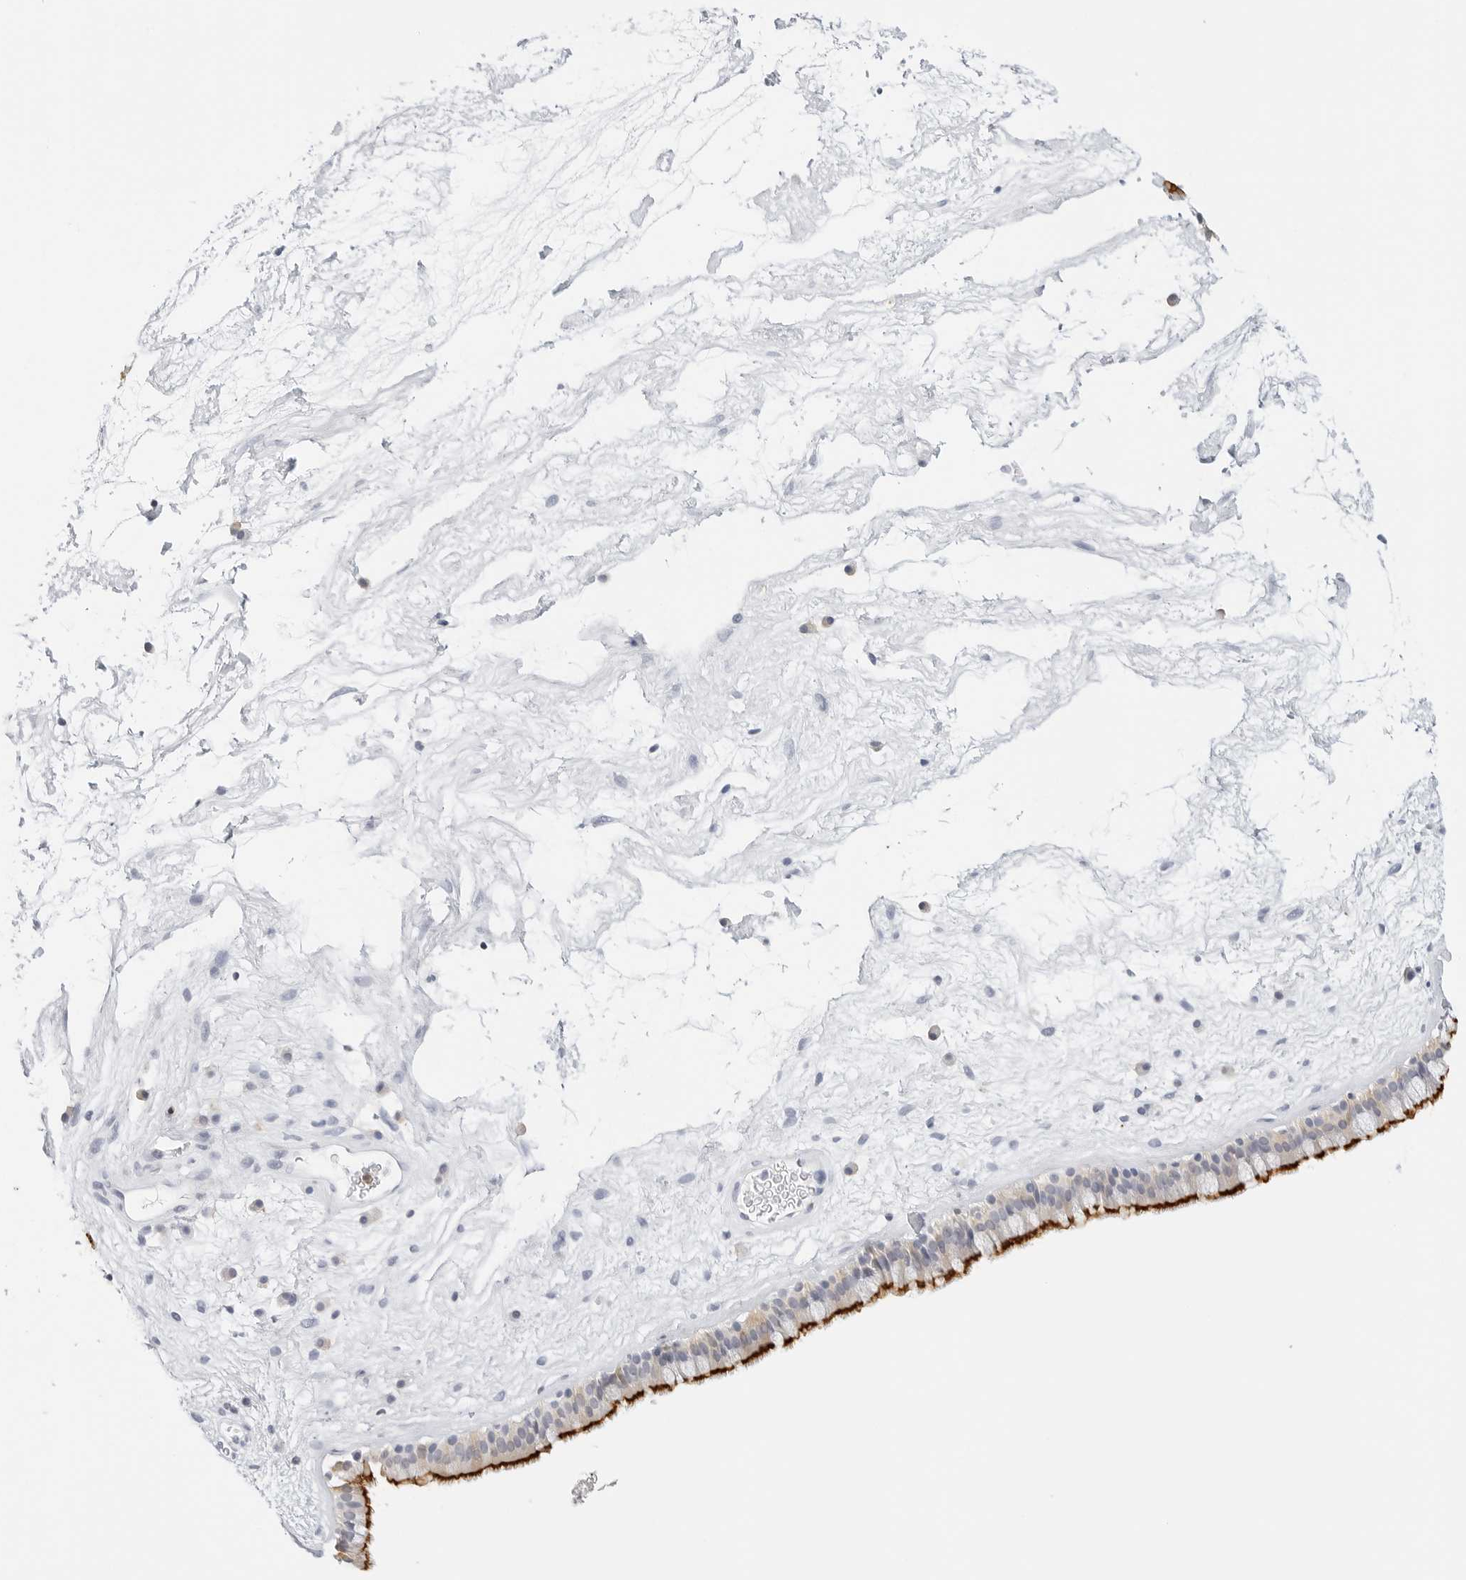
{"staining": {"intensity": "strong", "quantity": ">75%", "location": "cytoplasmic/membranous"}, "tissue": "nasopharynx", "cell_type": "Respiratory epithelial cells", "image_type": "normal", "snomed": [{"axis": "morphology", "description": "Normal tissue, NOS"}, {"axis": "morphology", "description": "Inflammation, NOS"}, {"axis": "topography", "description": "Nasopharynx"}], "caption": "Immunohistochemical staining of unremarkable human nasopharynx reveals high levels of strong cytoplasmic/membranous staining in about >75% of respiratory epithelial cells.", "gene": "SLC9A3R1", "patient": {"sex": "male", "age": 48}}